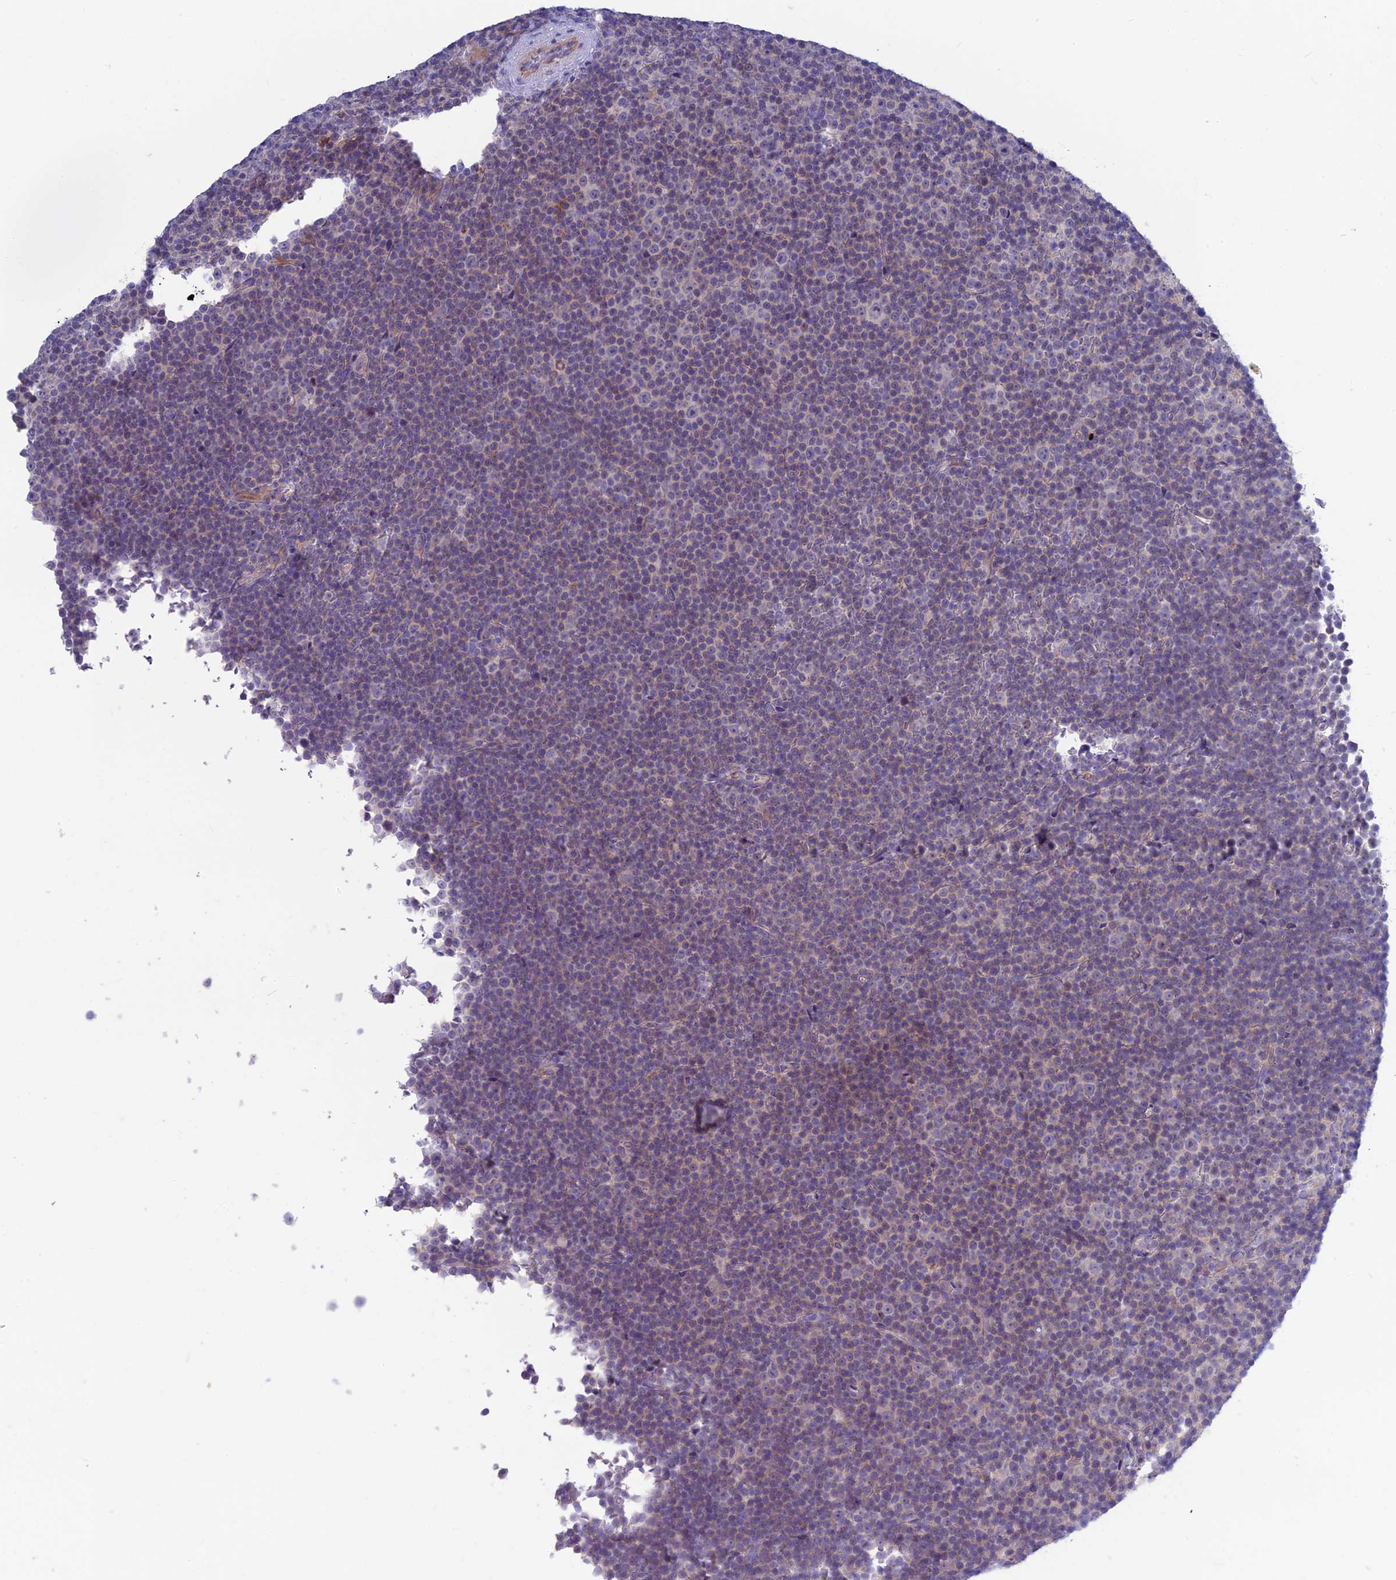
{"staining": {"intensity": "negative", "quantity": "none", "location": "none"}, "tissue": "lymphoma", "cell_type": "Tumor cells", "image_type": "cancer", "snomed": [{"axis": "morphology", "description": "Malignant lymphoma, non-Hodgkin's type, Low grade"}, {"axis": "topography", "description": "Lymph node"}], "caption": "An IHC histopathology image of lymphoma is shown. There is no staining in tumor cells of lymphoma. The staining was performed using DAB to visualize the protein expression in brown, while the nuclei were stained in blue with hematoxylin (Magnification: 20x).", "gene": "SNTN", "patient": {"sex": "female", "age": 67}}